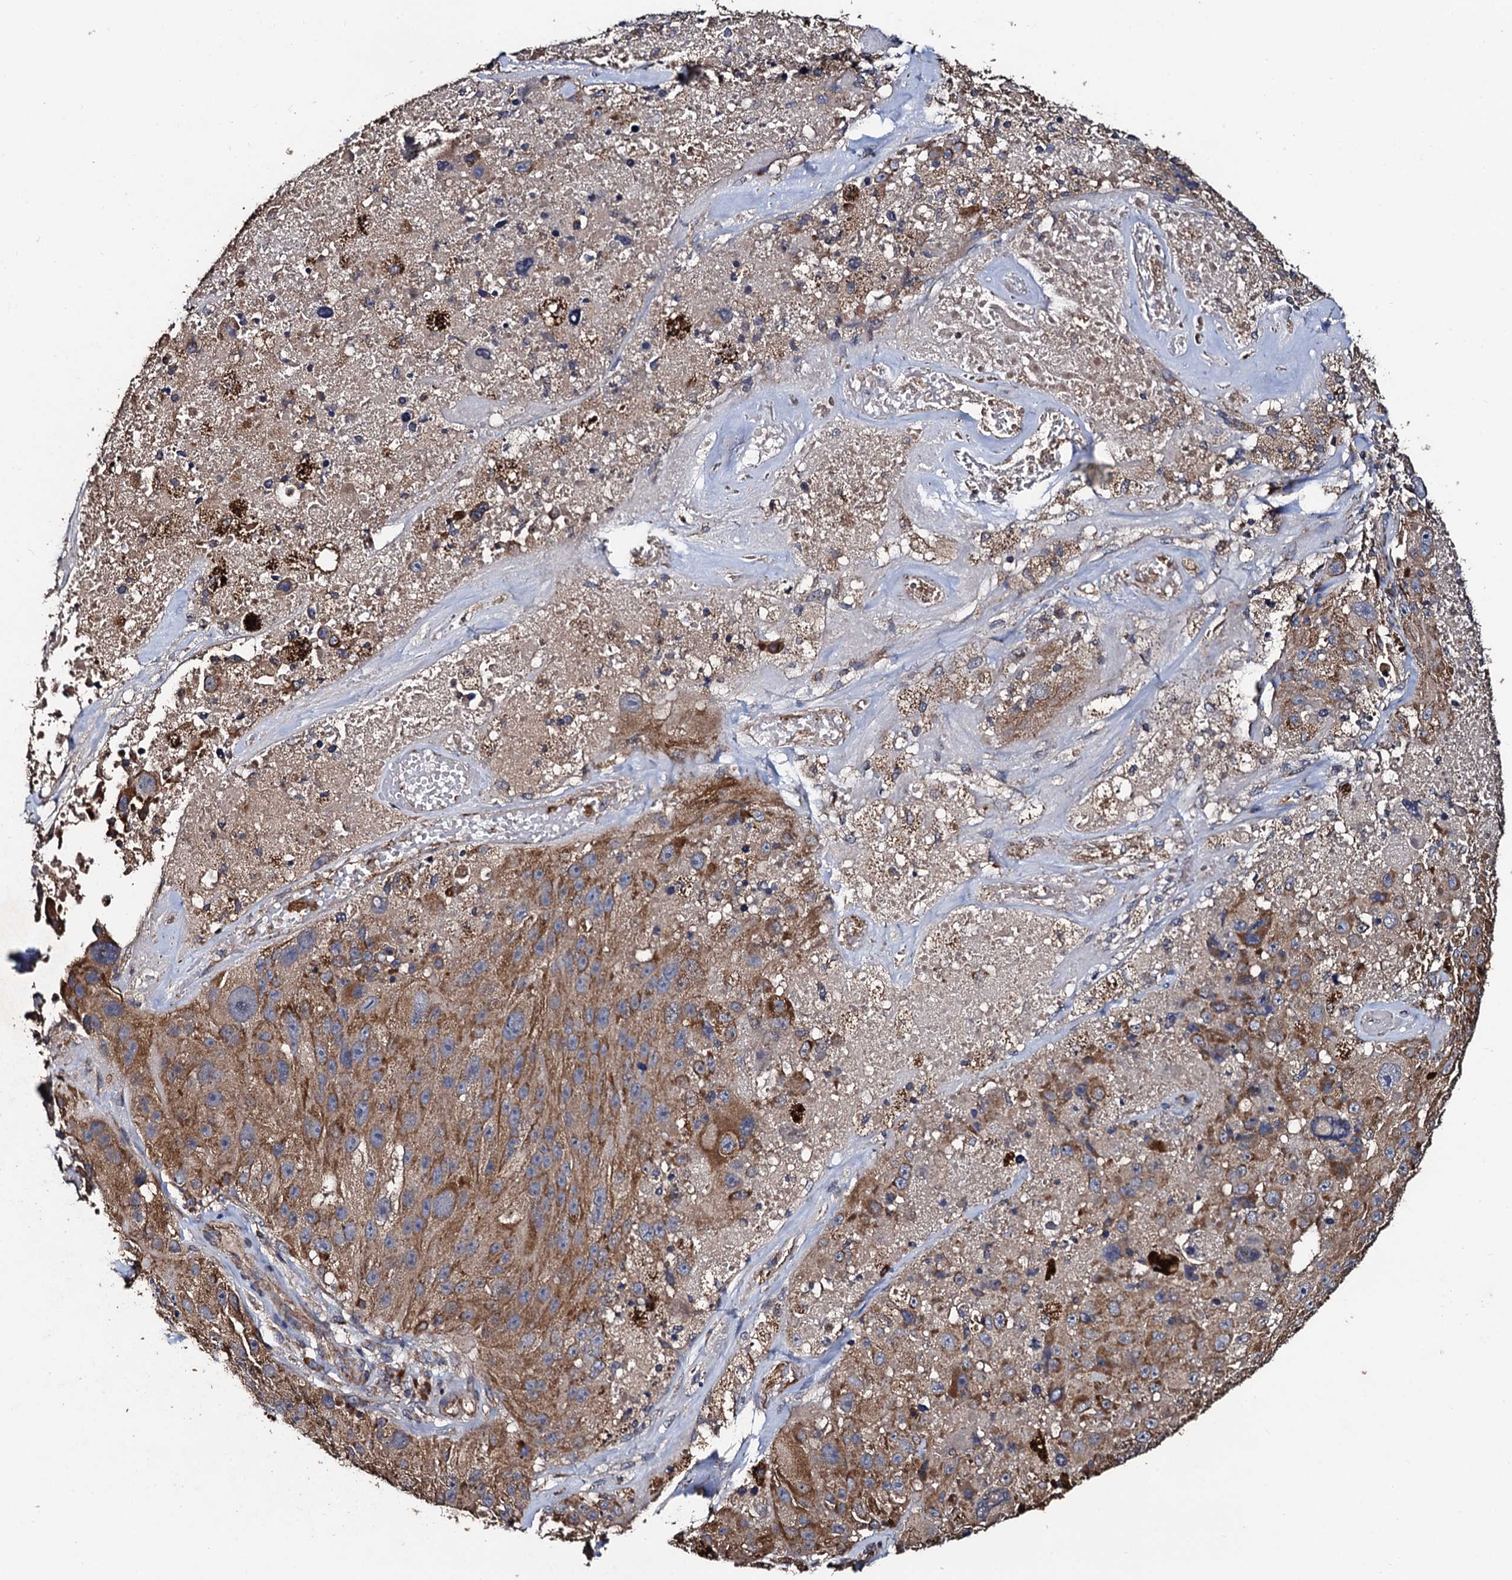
{"staining": {"intensity": "moderate", "quantity": ">75%", "location": "cytoplasmic/membranous"}, "tissue": "melanoma", "cell_type": "Tumor cells", "image_type": "cancer", "snomed": [{"axis": "morphology", "description": "Malignant melanoma, Metastatic site"}, {"axis": "topography", "description": "Lymph node"}], "caption": "Protein expression analysis of human malignant melanoma (metastatic site) reveals moderate cytoplasmic/membranous positivity in approximately >75% of tumor cells.", "gene": "PPTC7", "patient": {"sex": "male", "age": 62}}